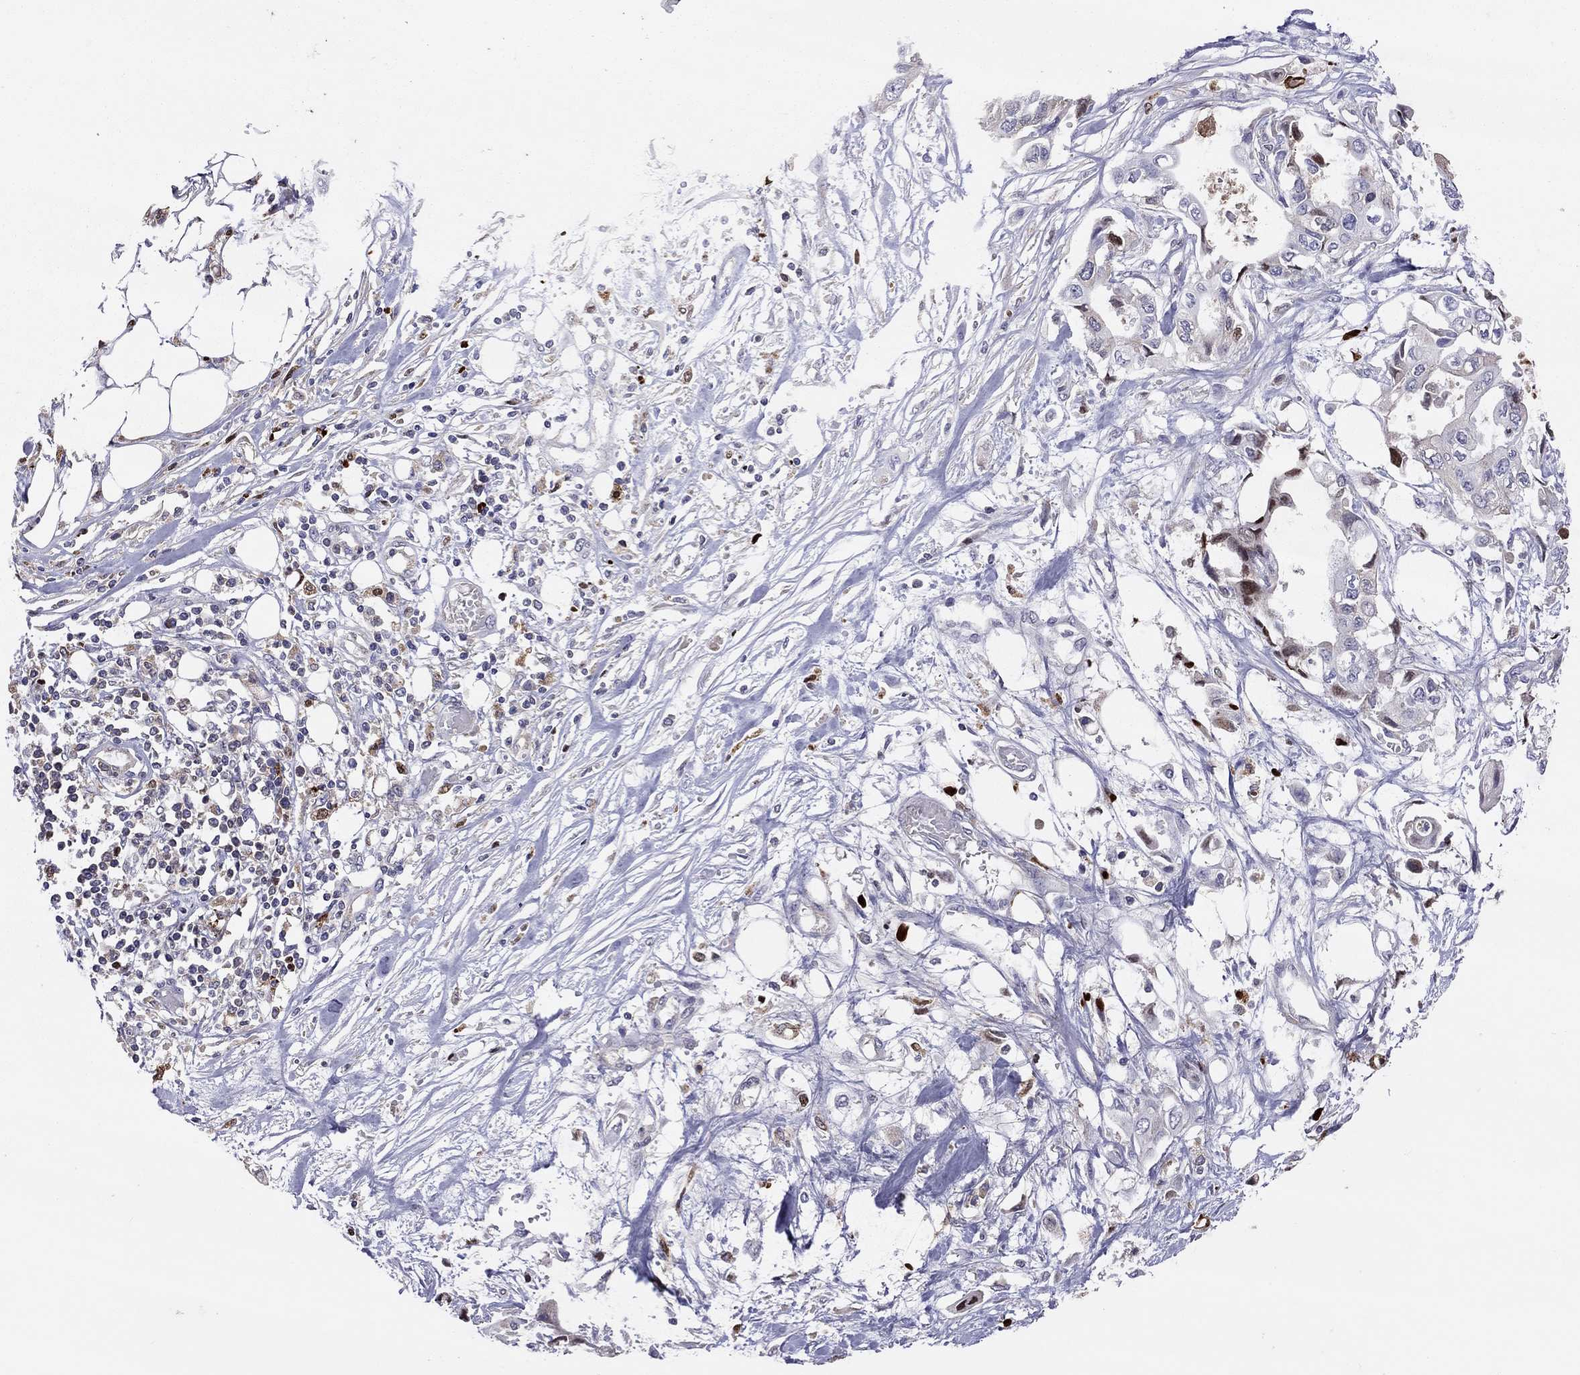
{"staining": {"intensity": "negative", "quantity": "none", "location": "none"}, "tissue": "pancreatic cancer", "cell_type": "Tumor cells", "image_type": "cancer", "snomed": [{"axis": "morphology", "description": "Adenocarcinoma, NOS"}, {"axis": "topography", "description": "Pancreas"}], "caption": "Pancreatic cancer was stained to show a protein in brown. There is no significant staining in tumor cells.", "gene": "SERPINA3", "patient": {"sex": "female", "age": 63}}